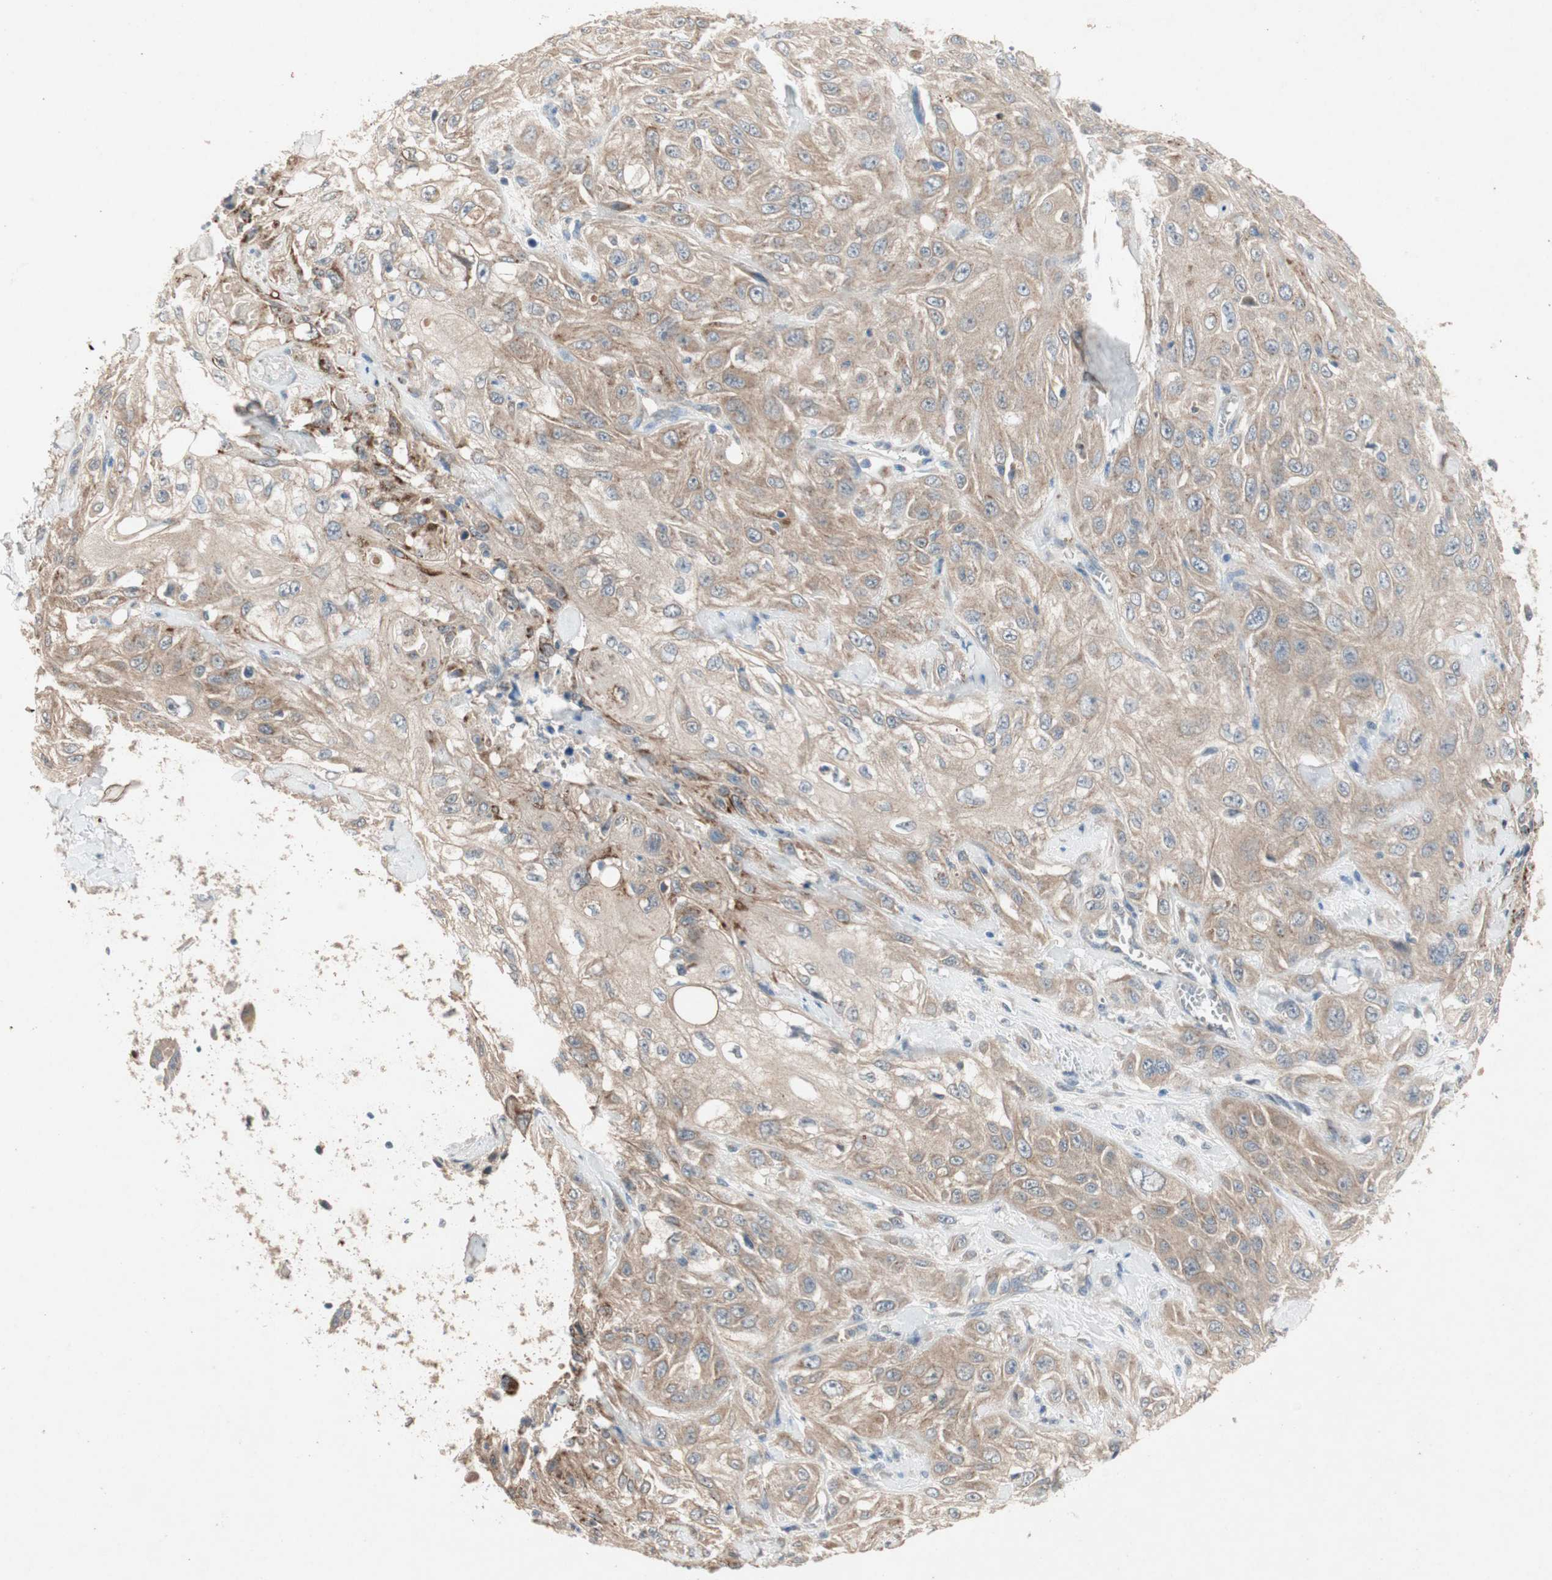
{"staining": {"intensity": "moderate", "quantity": ">75%", "location": "cytoplasmic/membranous"}, "tissue": "skin cancer", "cell_type": "Tumor cells", "image_type": "cancer", "snomed": [{"axis": "morphology", "description": "Squamous cell carcinoma, NOS"}, {"axis": "morphology", "description": "Squamous cell carcinoma, metastatic, NOS"}, {"axis": "topography", "description": "Skin"}, {"axis": "topography", "description": "Lymph node"}], "caption": "Skin cancer (squamous cell carcinoma) tissue shows moderate cytoplasmic/membranous positivity in about >75% of tumor cells", "gene": "NCLN", "patient": {"sex": "male", "age": 75}}